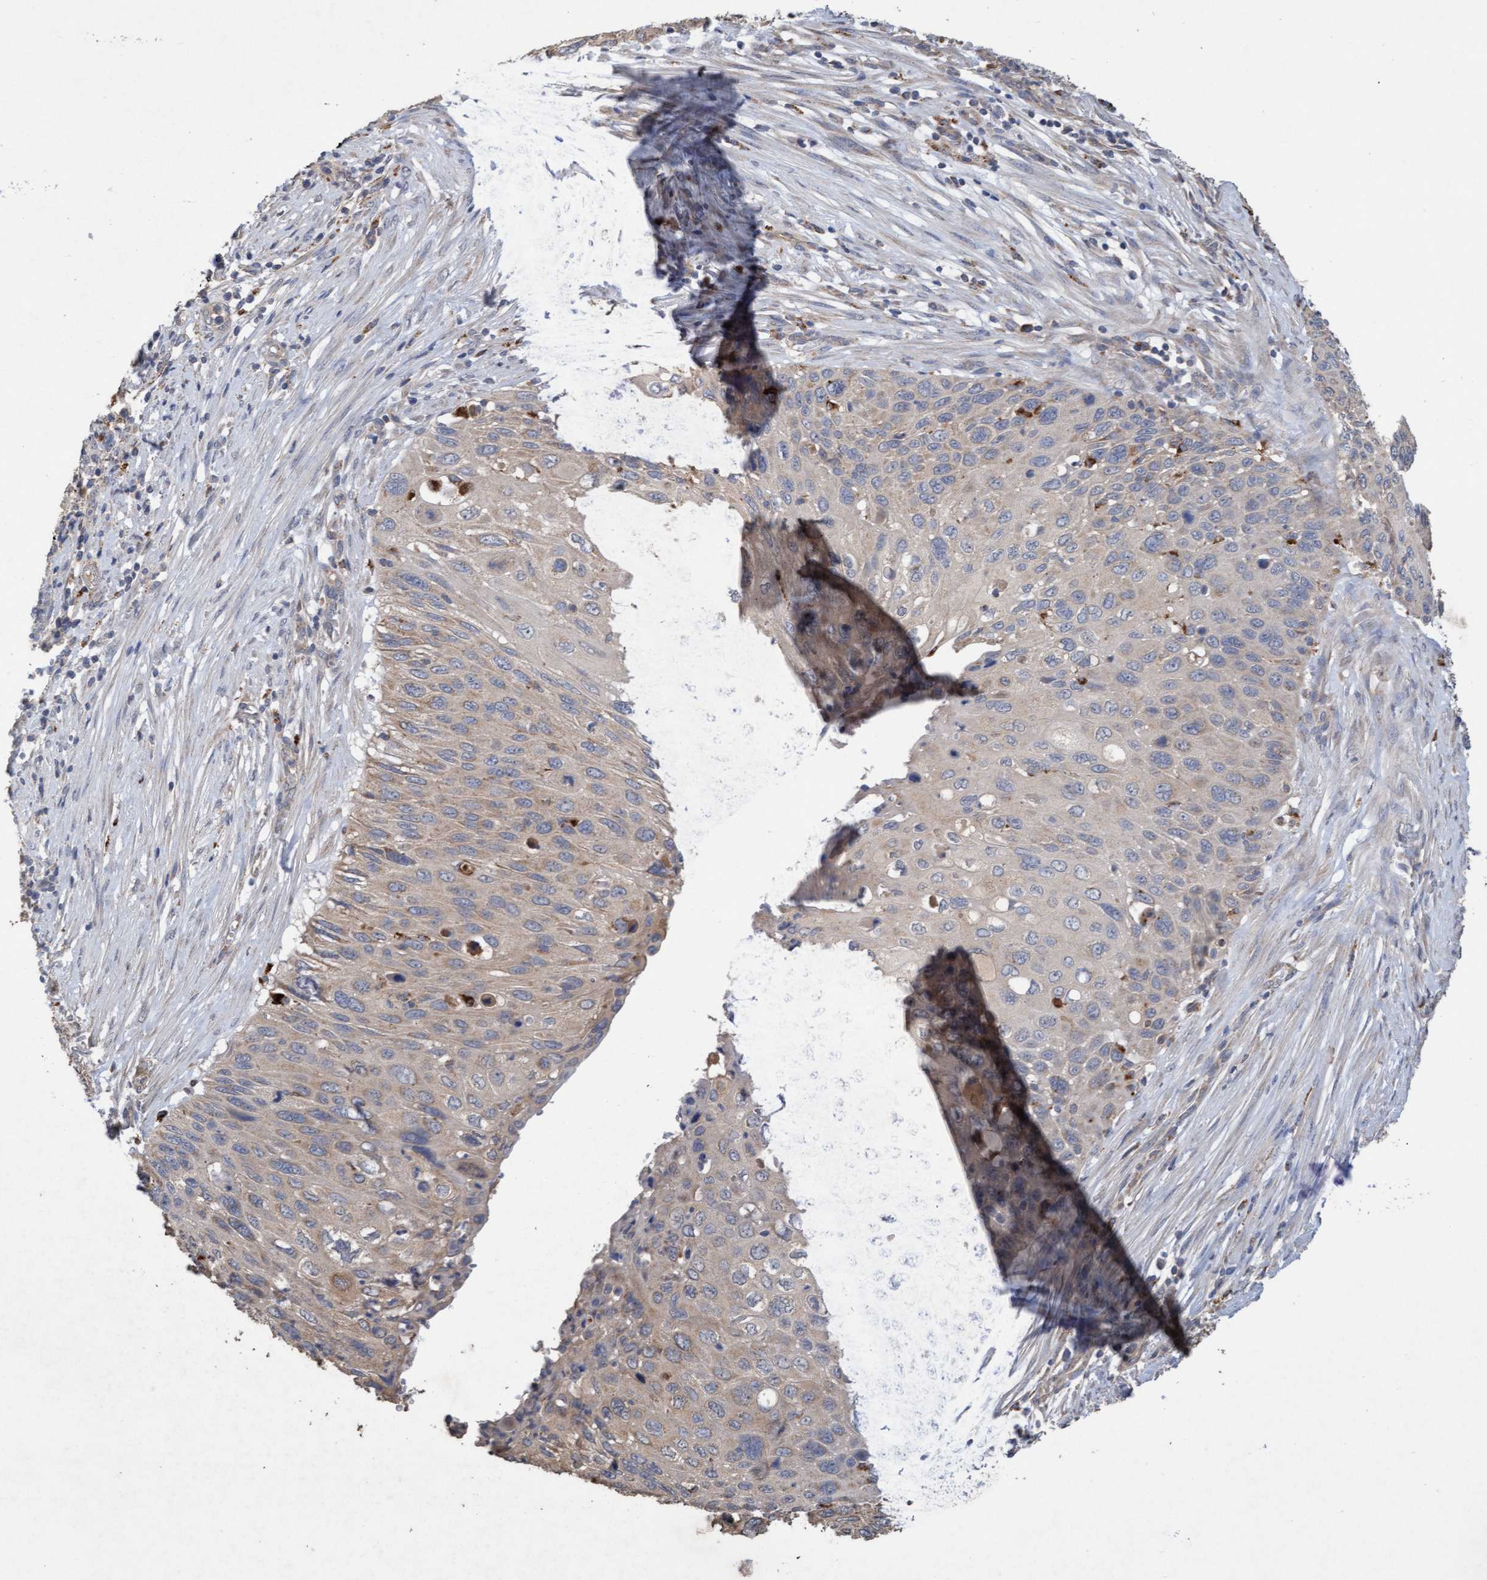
{"staining": {"intensity": "weak", "quantity": "<25%", "location": "cytoplasmic/membranous"}, "tissue": "cervical cancer", "cell_type": "Tumor cells", "image_type": "cancer", "snomed": [{"axis": "morphology", "description": "Squamous cell carcinoma, NOS"}, {"axis": "topography", "description": "Cervix"}], "caption": "This is an IHC image of human squamous cell carcinoma (cervical). There is no expression in tumor cells.", "gene": "ATPAF2", "patient": {"sex": "female", "age": 70}}